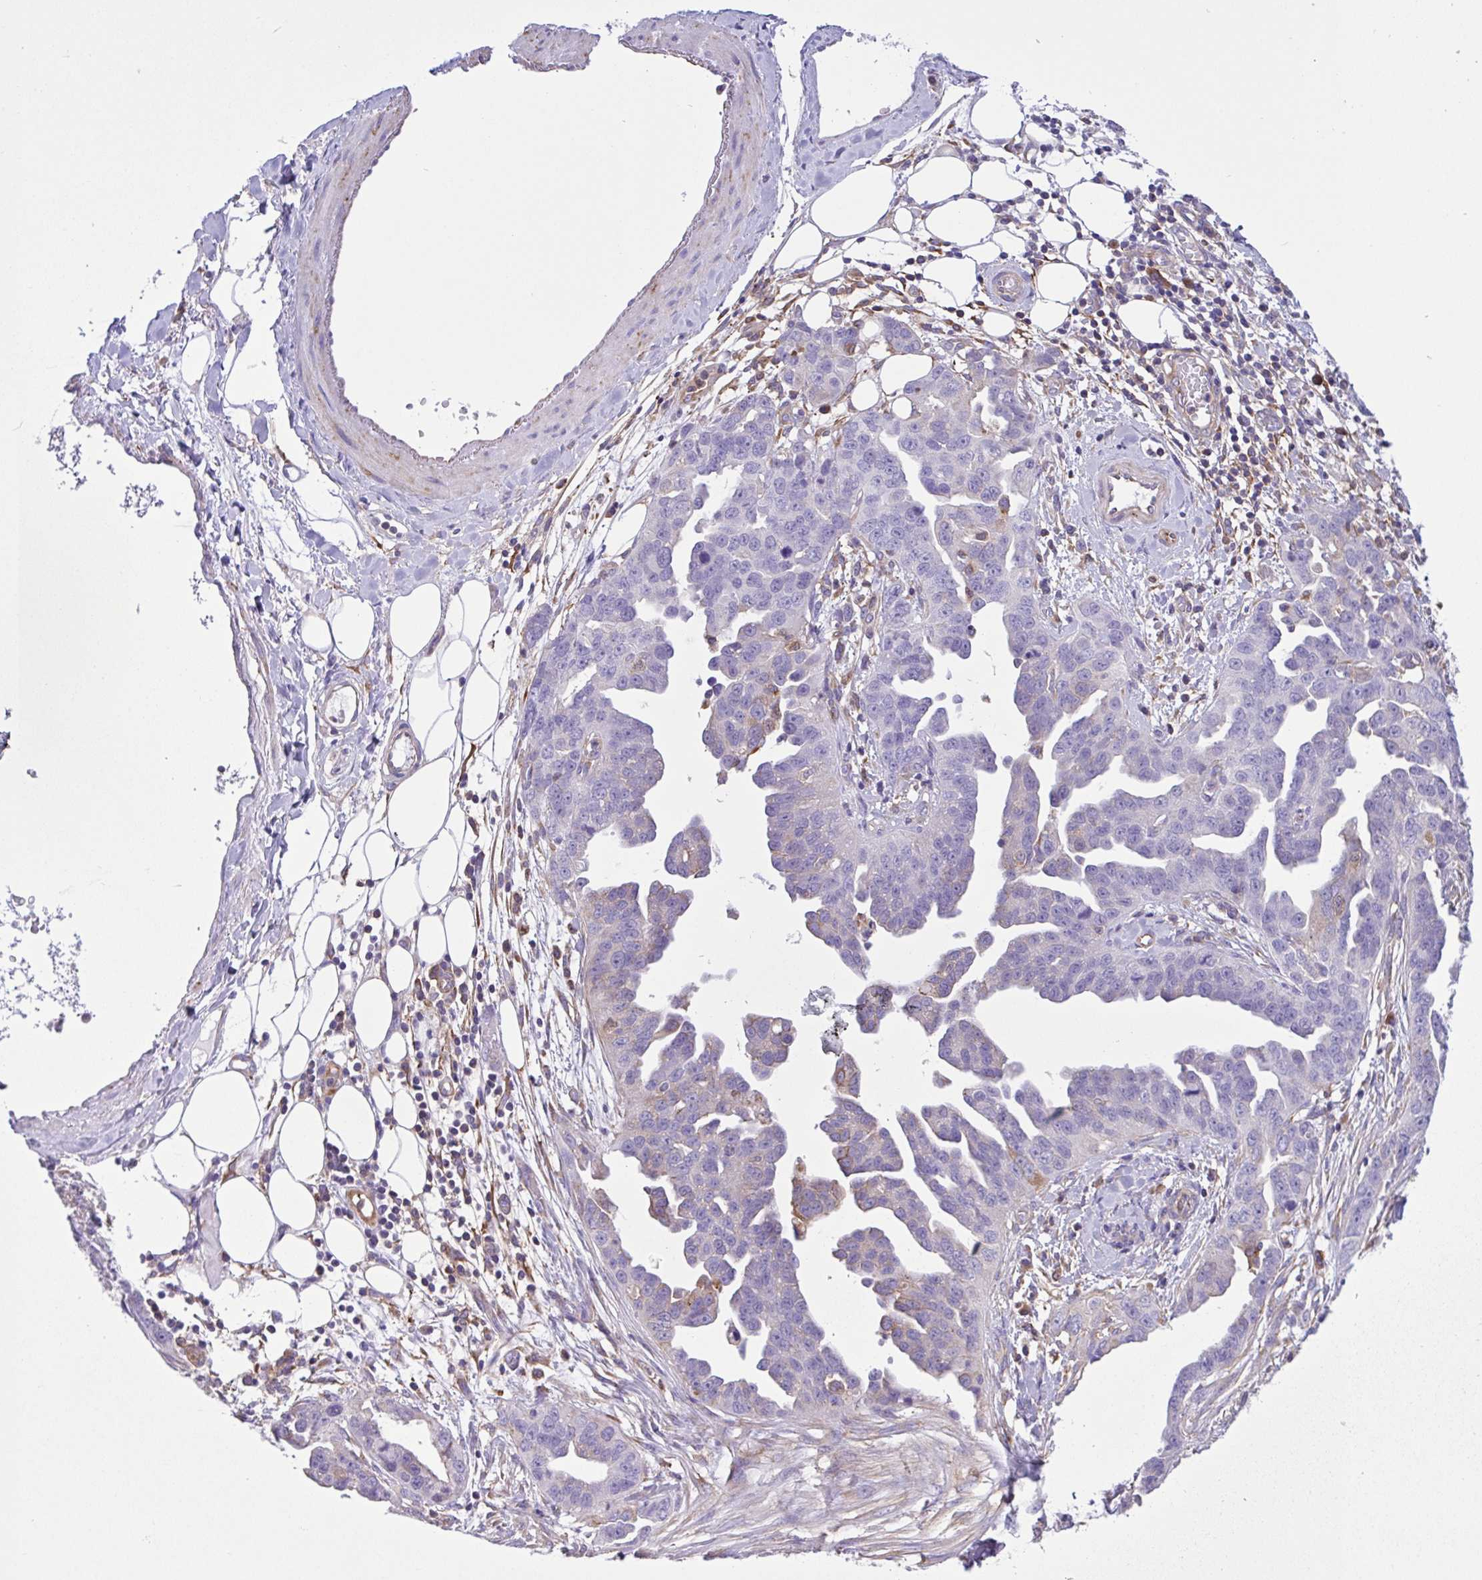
{"staining": {"intensity": "moderate", "quantity": "<25%", "location": "cytoplasmic/membranous"}, "tissue": "ovarian cancer", "cell_type": "Tumor cells", "image_type": "cancer", "snomed": [{"axis": "morphology", "description": "Cystadenocarcinoma, serous, NOS"}, {"axis": "topography", "description": "Ovary"}], "caption": "Immunohistochemistry (IHC) of ovarian cancer (serous cystadenocarcinoma) displays low levels of moderate cytoplasmic/membranous positivity in approximately <25% of tumor cells.", "gene": "OR51M1", "patient": {"sex": "female", "age": 75}}